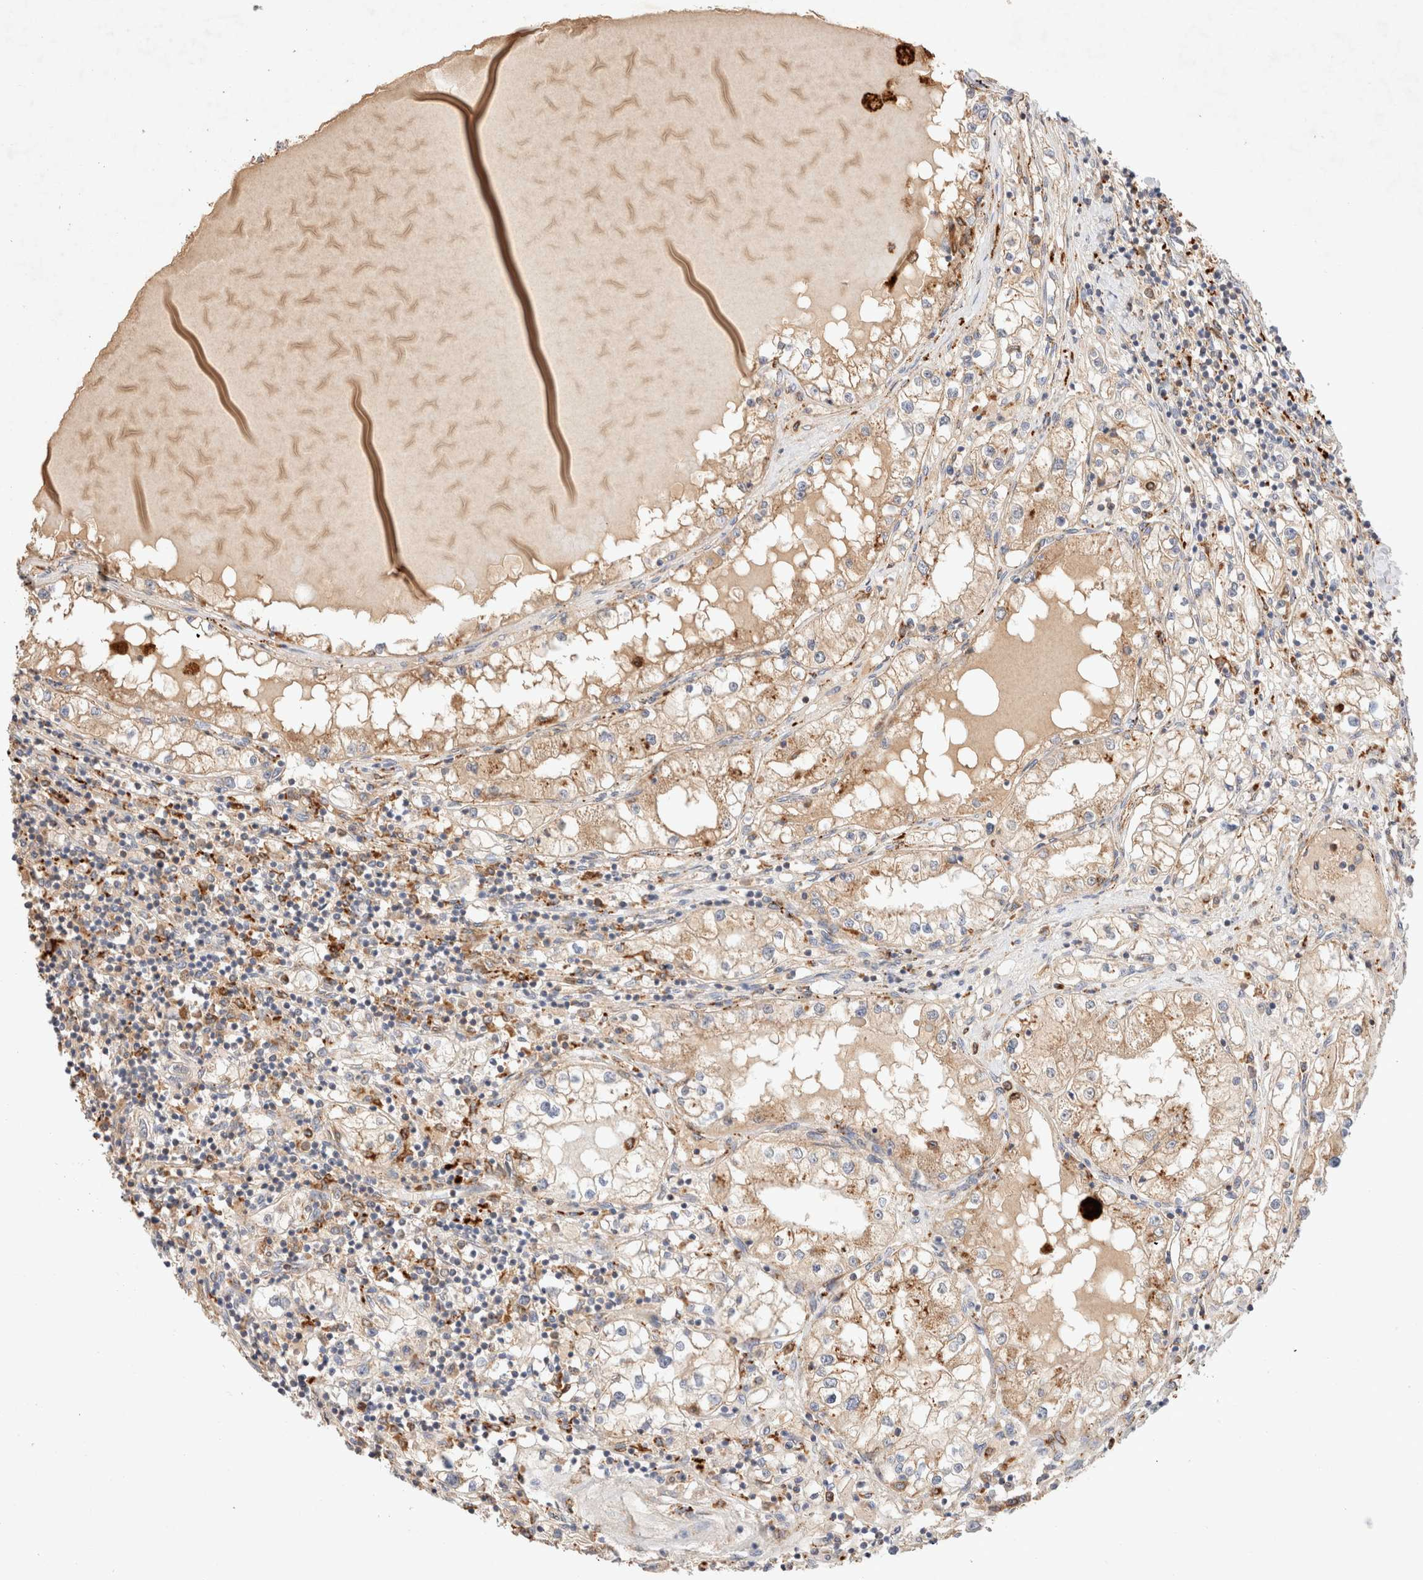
{"staining": {"intensity": "weak", "quantity": ">75%", "location": "cytoplasmic/membranous"}, "tissue": "renal cancer", "cell_type": "Tumor cells", "image_type": "cancer", "snomed": [{"axis": "morphology", "description": "Adenocarcinoma, NOS"}, {"axis": "topography", "description": "Kidney"}], "caption": "Protein expression analysis of human renal cancer reveals weak cytoplasmic/membranous staining in about >75% of tumor cells.", "gene": "RABEPK", "patient": {"sex": "male", "age": 68}}